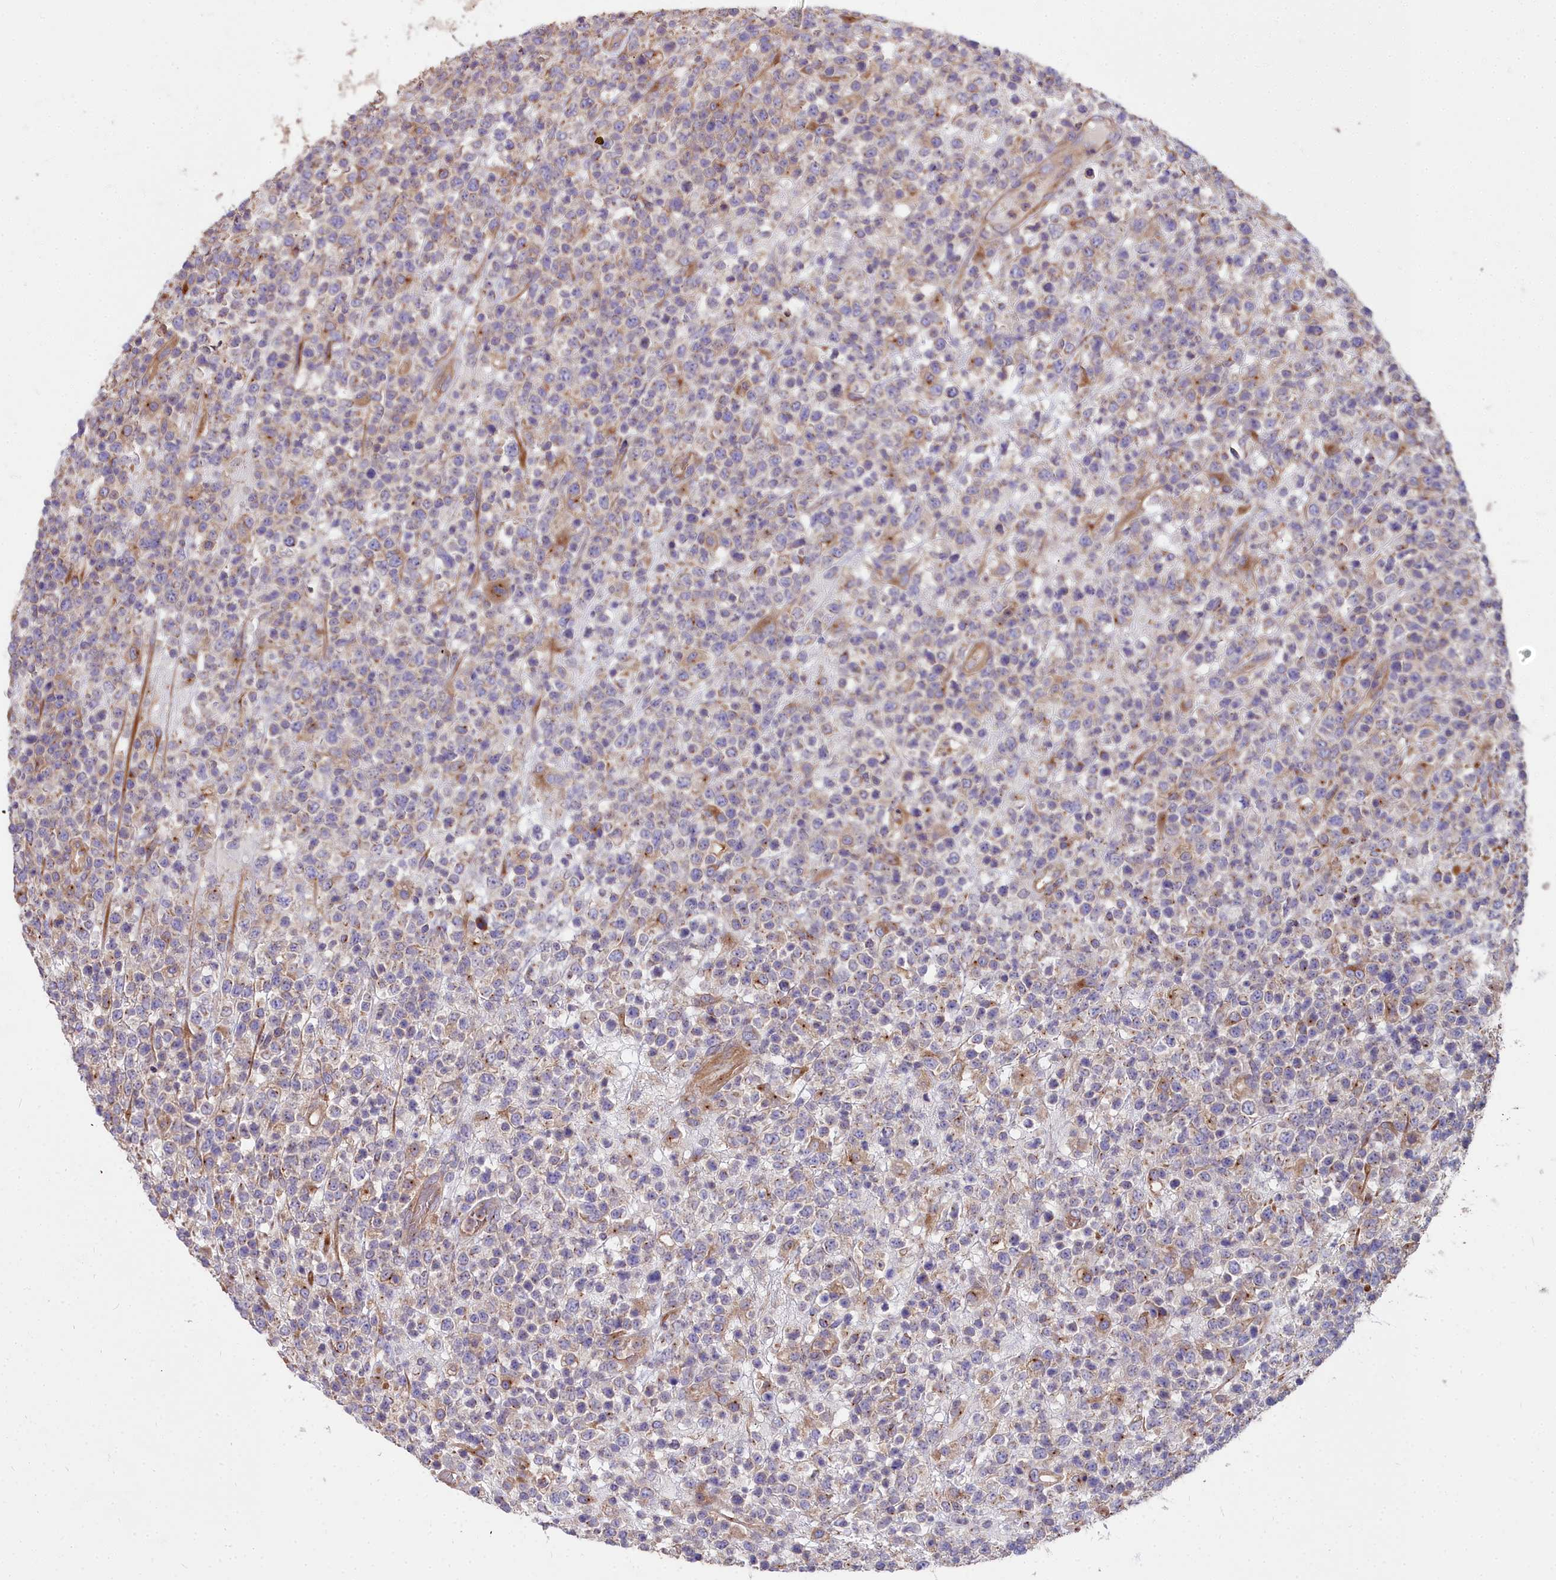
{"staining": {"intensity": "negative", "quantity": "none", "location": "none"}, "tissue": "lymphoma", "cell_type": "Tumor cells", "image_type": "cancer", "snomed": [{"axis": "morphology", "description": "Malignant lymphoma, non-Hodgkin's type, High grade"}, {"axis": "topography", "description": "Colon"}], "caption": "The IHC micrograph has no significant staining in tumor cells of lymphoma tissue.", "gene": "DCTN3", "patient": {"sex": "female", "age": 53}}